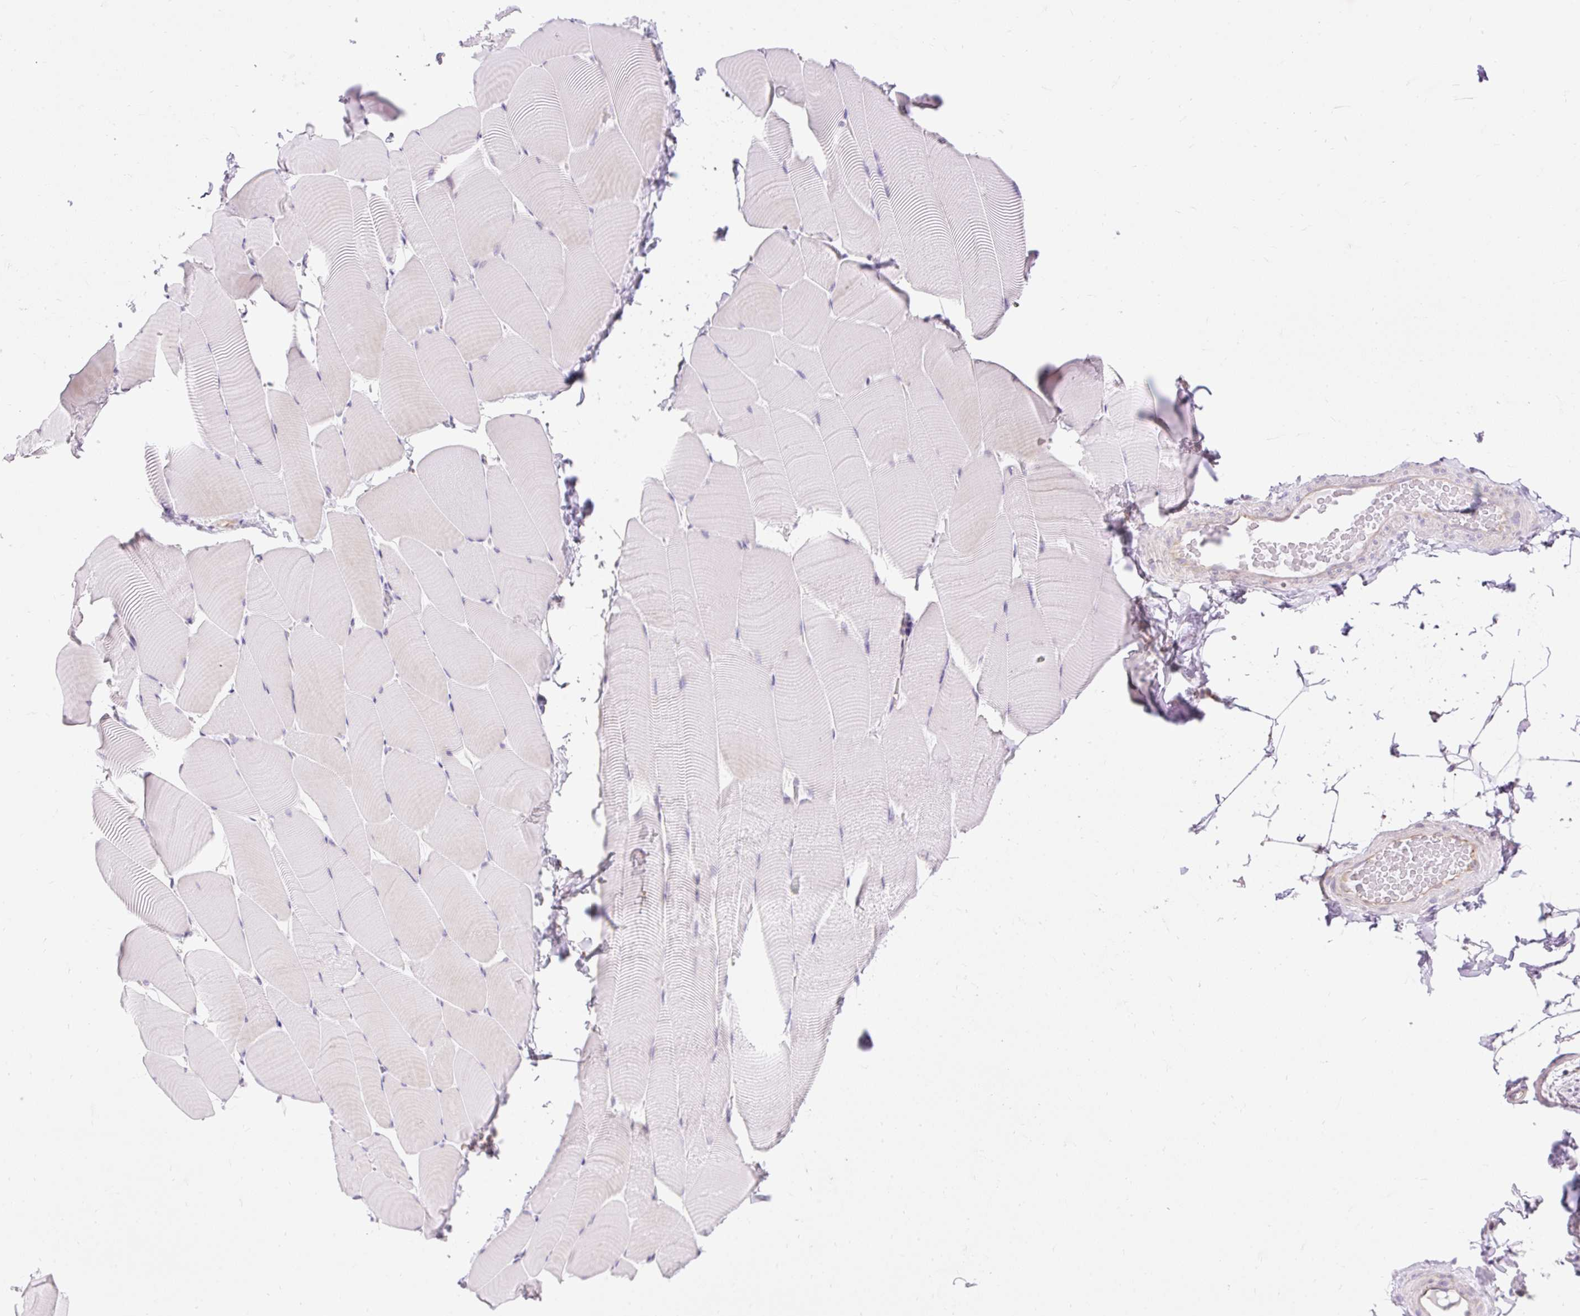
{"staining": {"intensity": "negative", "quantity": "none", "location": "none"}, "tissue": "skeletal muscle", "cell_type": "Myocytes", "image_type": "normal", "snomed": [{"axis": "morphology", "description": "Normal tissue, NOS"}, {"axis": "topography", "description": "Skeletal muscle"}], "caption": "IHC histopathology image of normal skeletal muscle: skeletal muscle stained with DAB (3,3'-diaminobenzidine) shows no significant protein expression in myocytes. (Brightfield microscopy of DAB immunohistochemistry at high magnification).", "gene": "GPR45", "patient": {"sex": "male", "age": 25}}